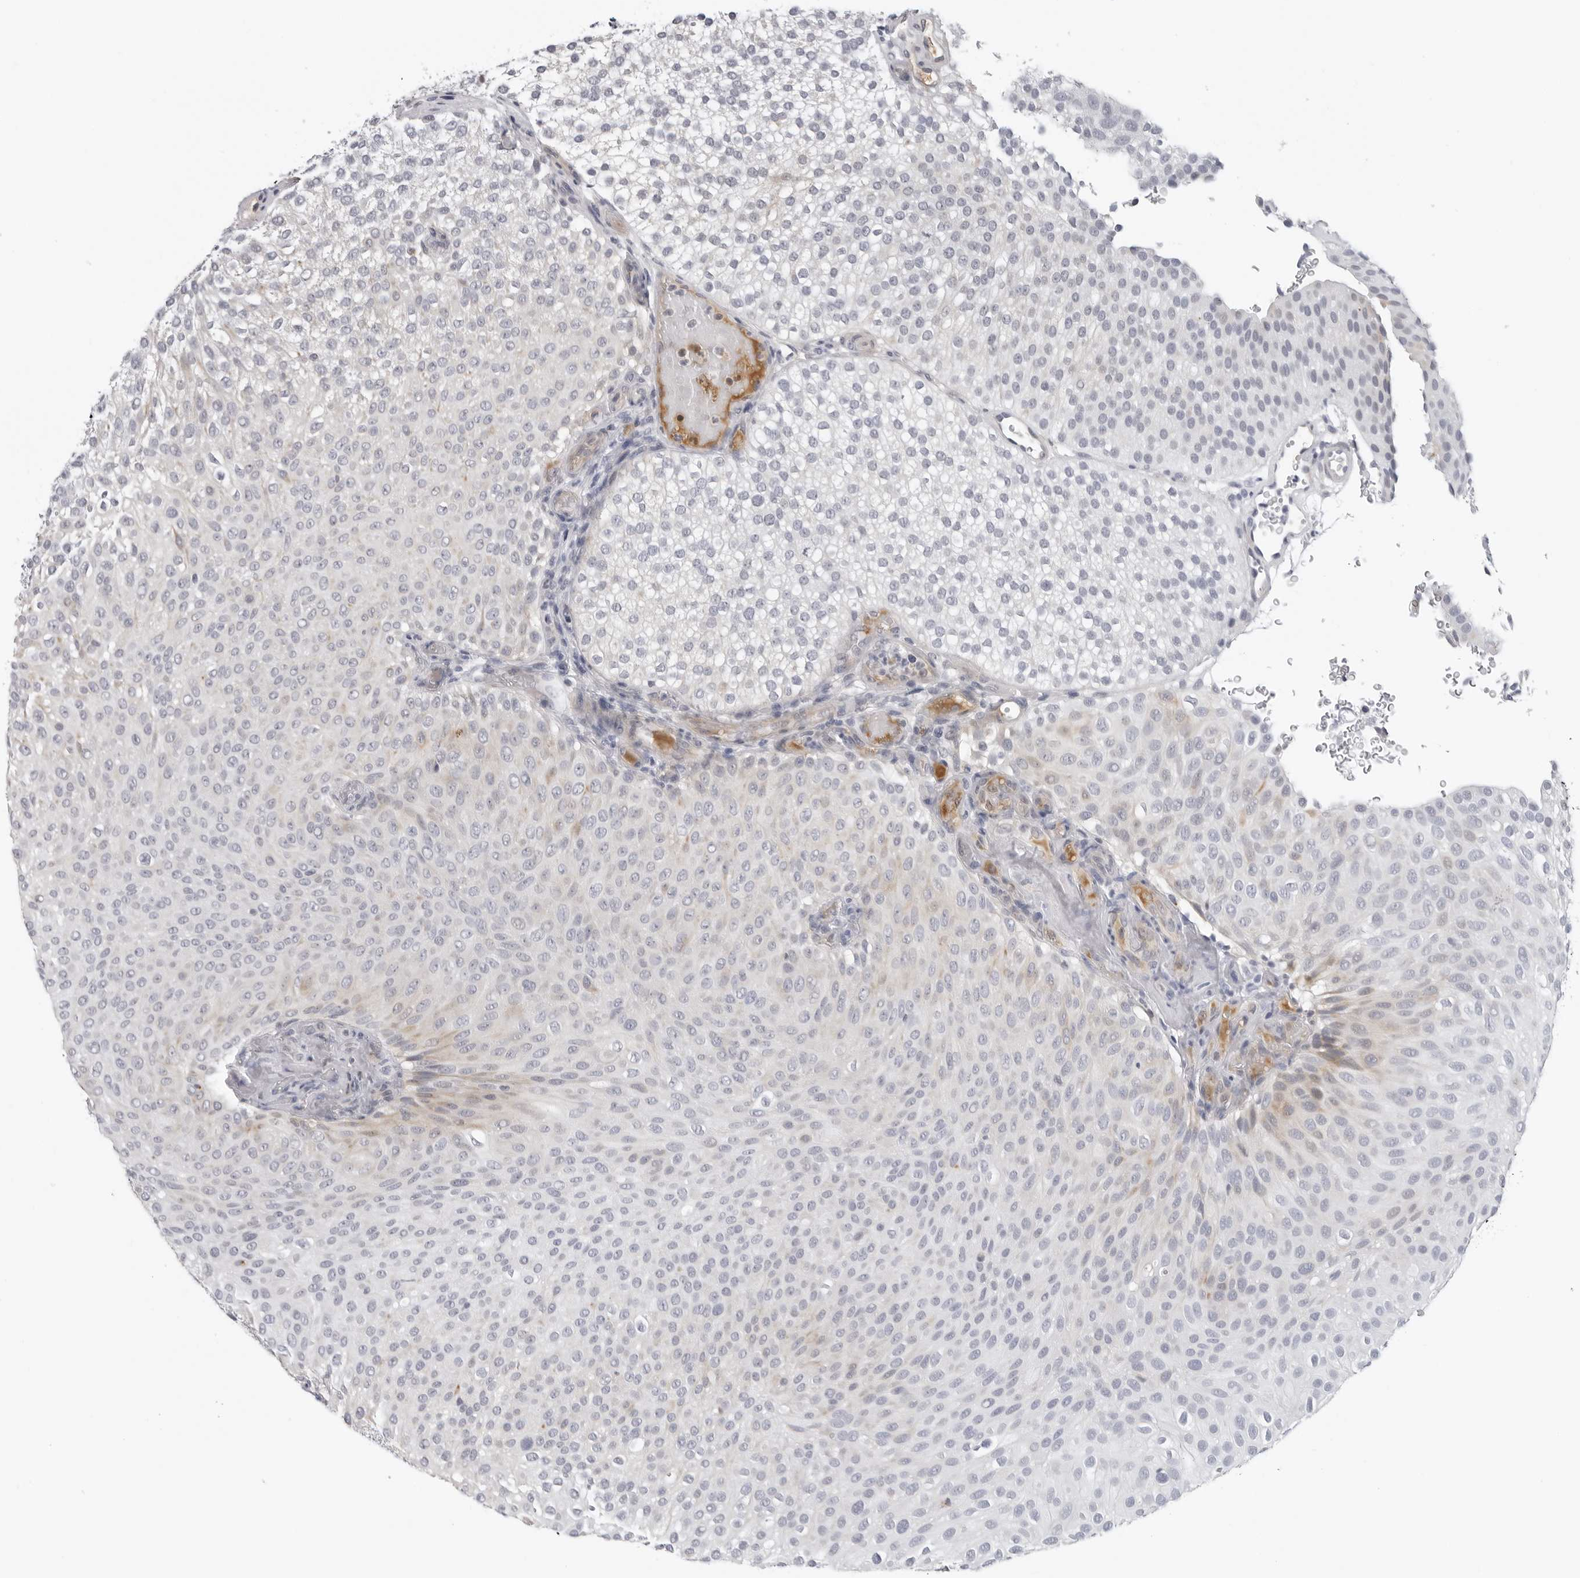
{"staining": {"intensity": "negative", "quantity": "none", "location": "none"}, "tissue": "urothelial cancer", "cell_type": "Tumor cells", "image_type": "cancer", "snomed": [{"axis": "morphology", "description": "Urothelial carcinoma, Low grade"}, {"axis": "topography", "description": "Urinary bladder"}], "caption": "The immunohistochemistry histopathology image has no significant expression in tumor cells of urothelial cancer tissue. (DAB (3,3'-diaminobenzidine) immunohistochemistry, high magnification).", "gene": "ZNF502", "patient": {"sex": "male", "age": 78}}